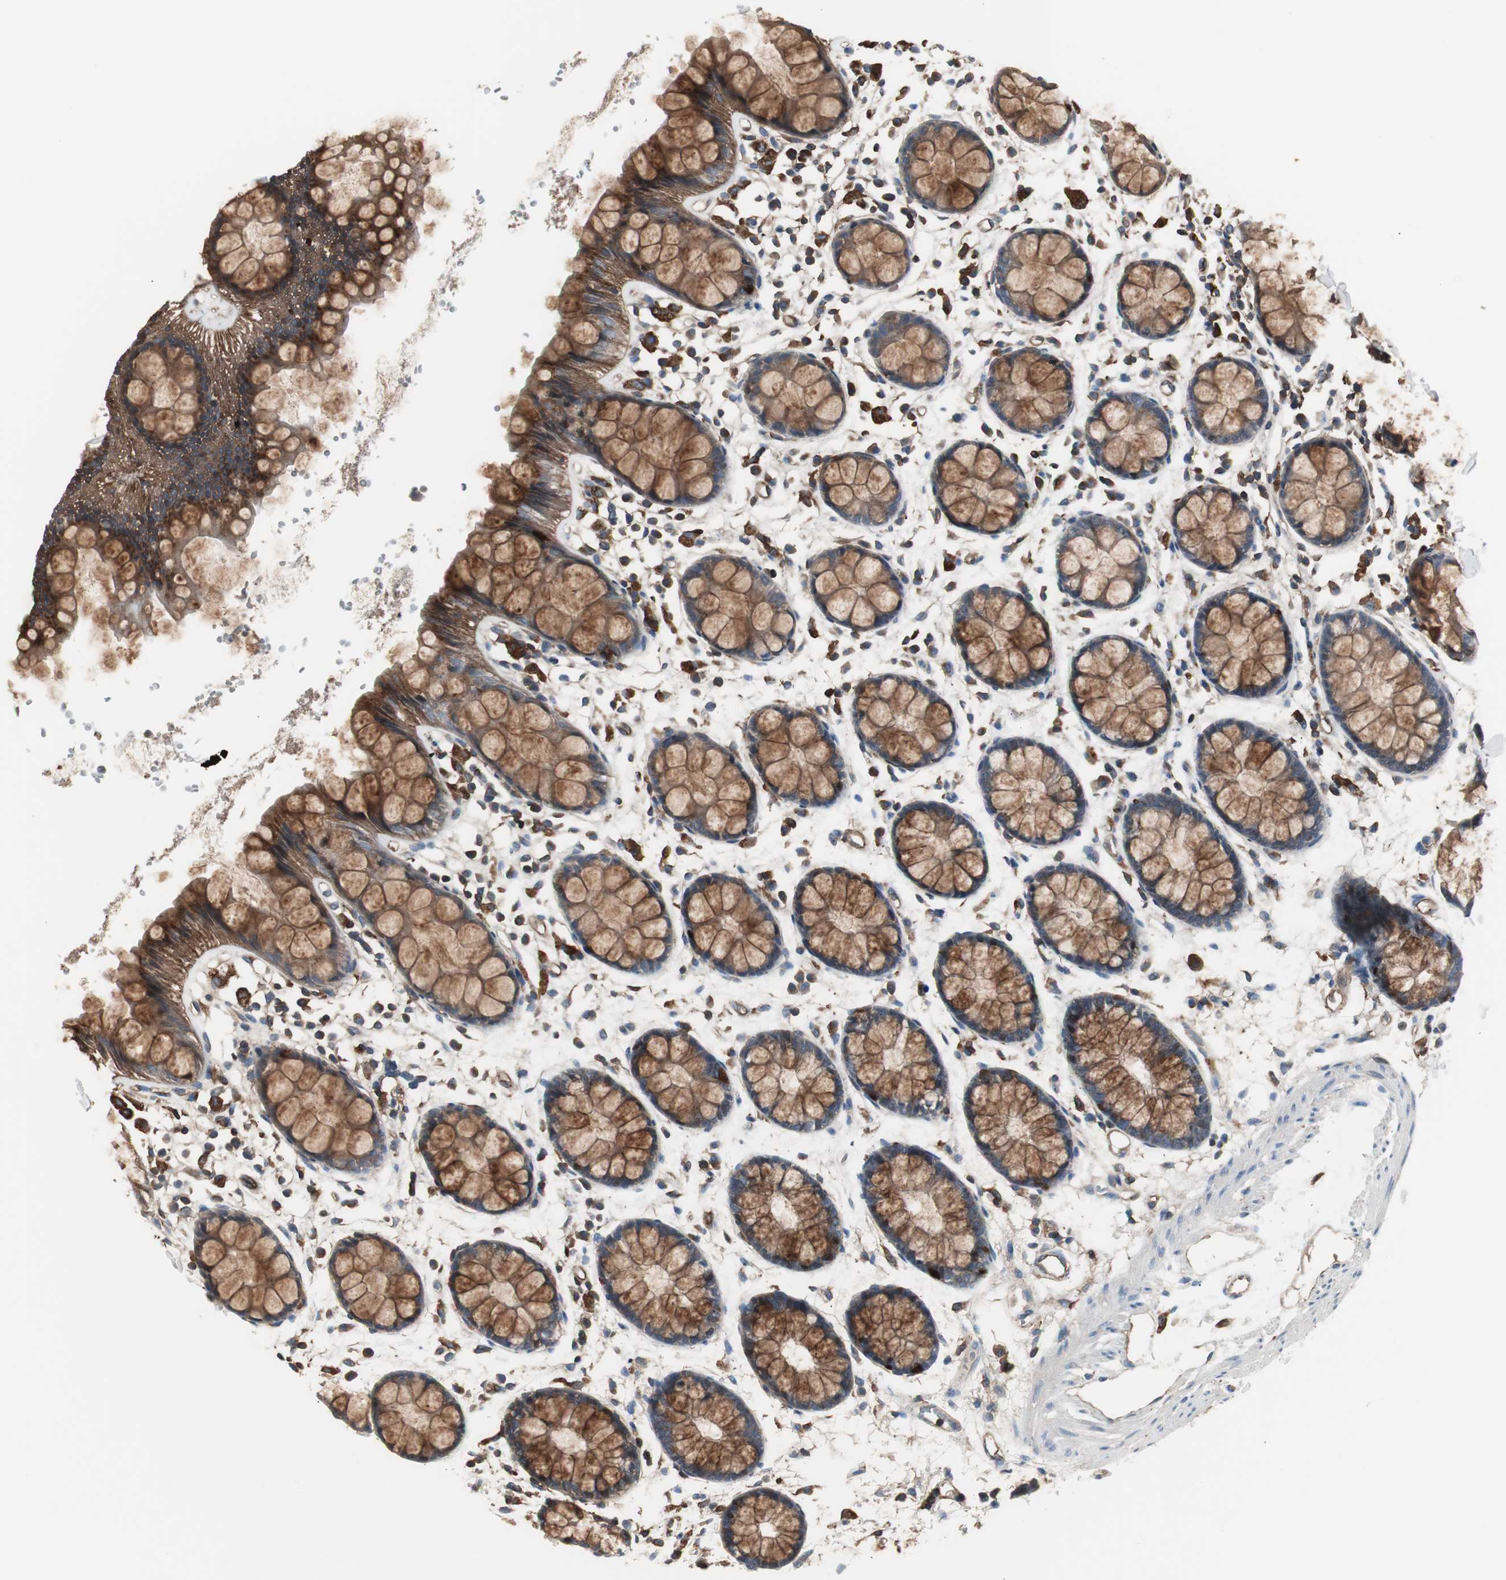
{"staining": {"intensity": "moderate", "quantity": ">75%", "location": "cytoplasmic/membranous"}, "tissue": "rectum", "cell_type": "Glandular cells", "image_type": "normal", "snomed": [{"axis": "morphology", "description": "Normal tissue, NOS"}, {"axis": "topography", "description": "Rectum"}], "caption": "Immunohistochemical staining of unremarkable rectum displays medium levels of moderate cytoplasmic/membranous positivity in approximately >75% of glandular cells. Nuclei are stained in blue.", "gene": "B2M", "patient": {"sex": "female", "age": 66}}